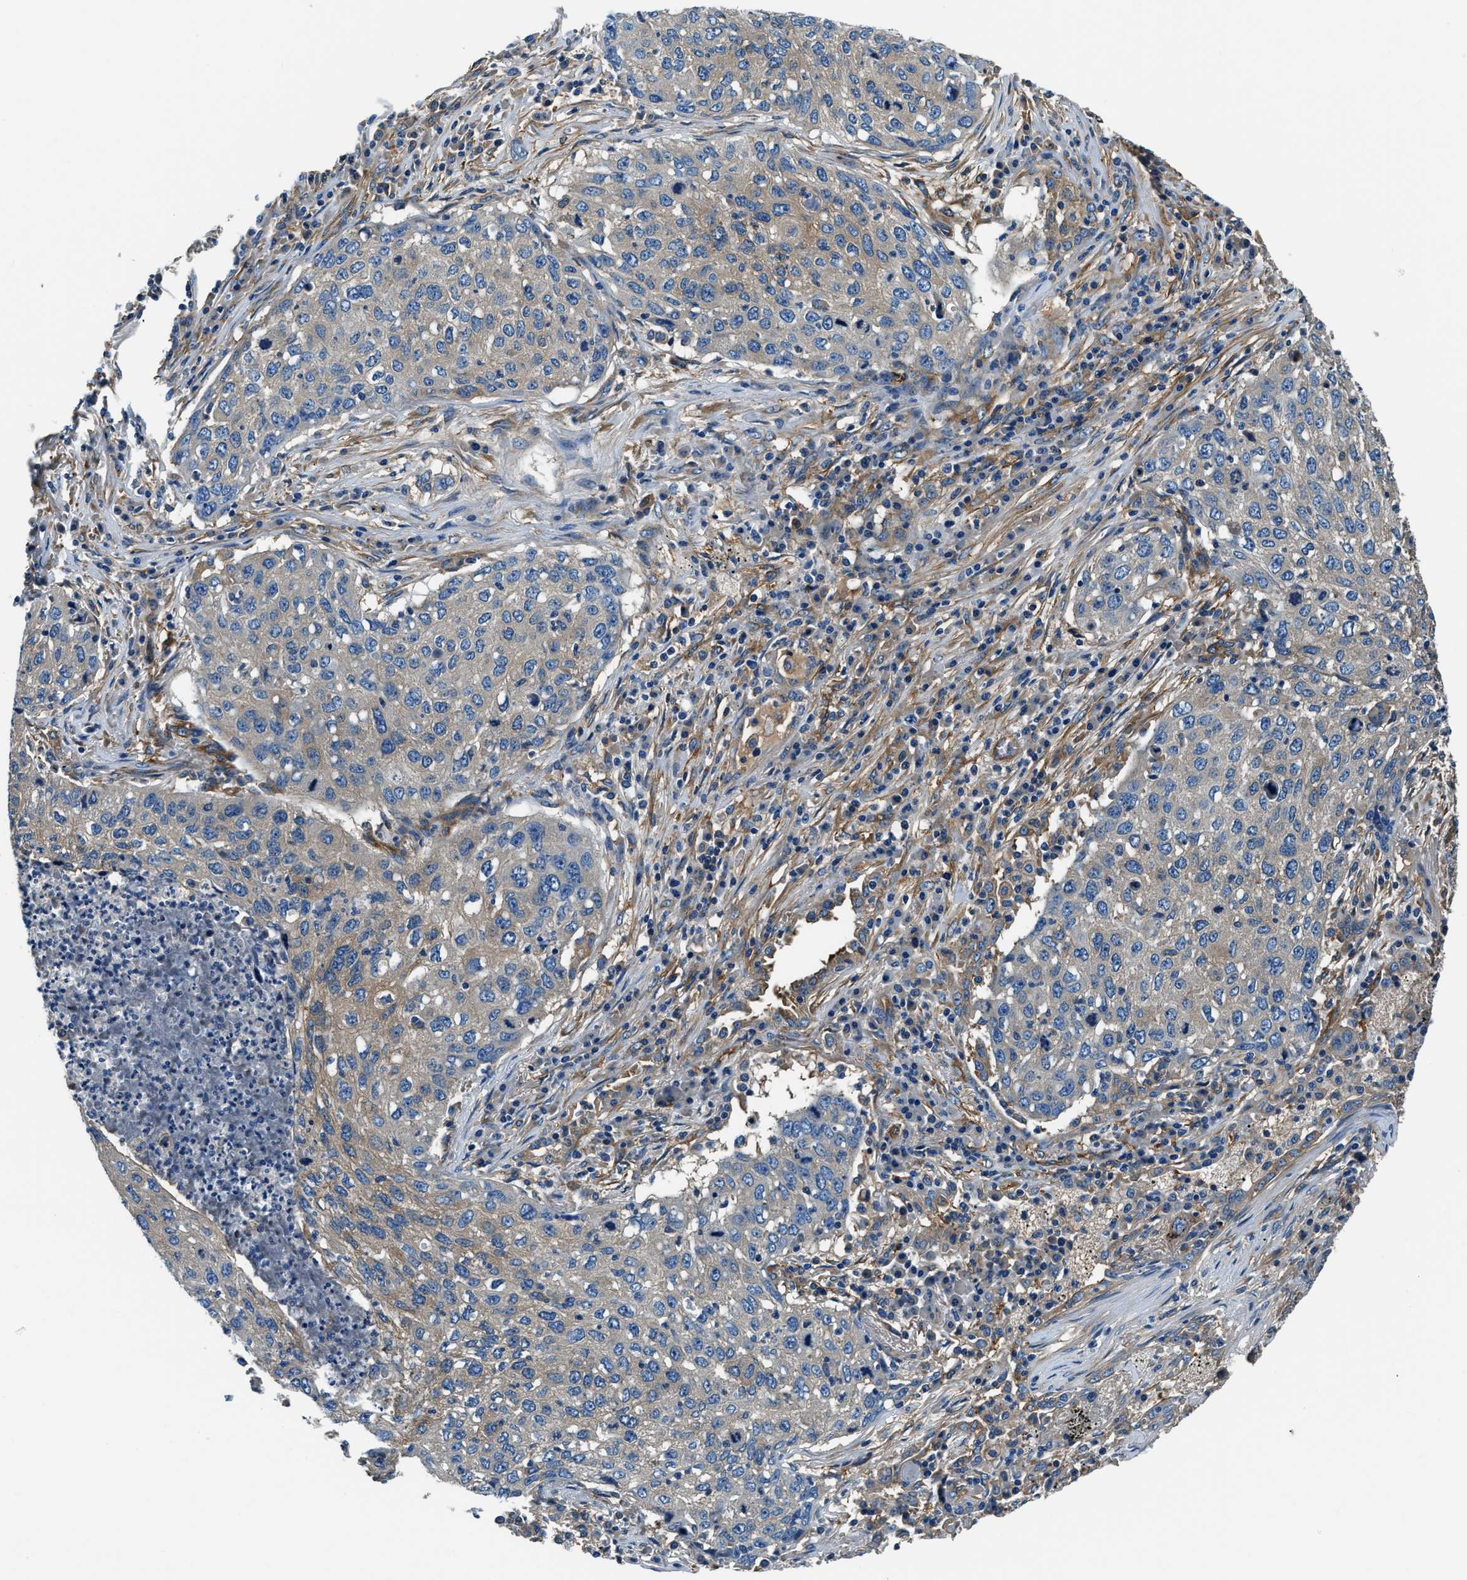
{"staining": {"intensity": "negative", "quantity": "none", "location": "none"}, "tissue": "lung cancer", "cell_type": "Tumor cells", "image_type": "cancer", "snomed": [{"axis": "morphology", "description": "Squamous cell carcinoma, NOS"}, {"axis": "topography", "description": "Lung"}], "caption": "An immunohistochemistry (IHC) photomicrograph of squamous cell carcinoma (lung) is shown. There is no staining in tumor cells of squamous cell carcinoma (lung).", "gene": "EEA1", "patient": {"sex": "female", "age": 63}}